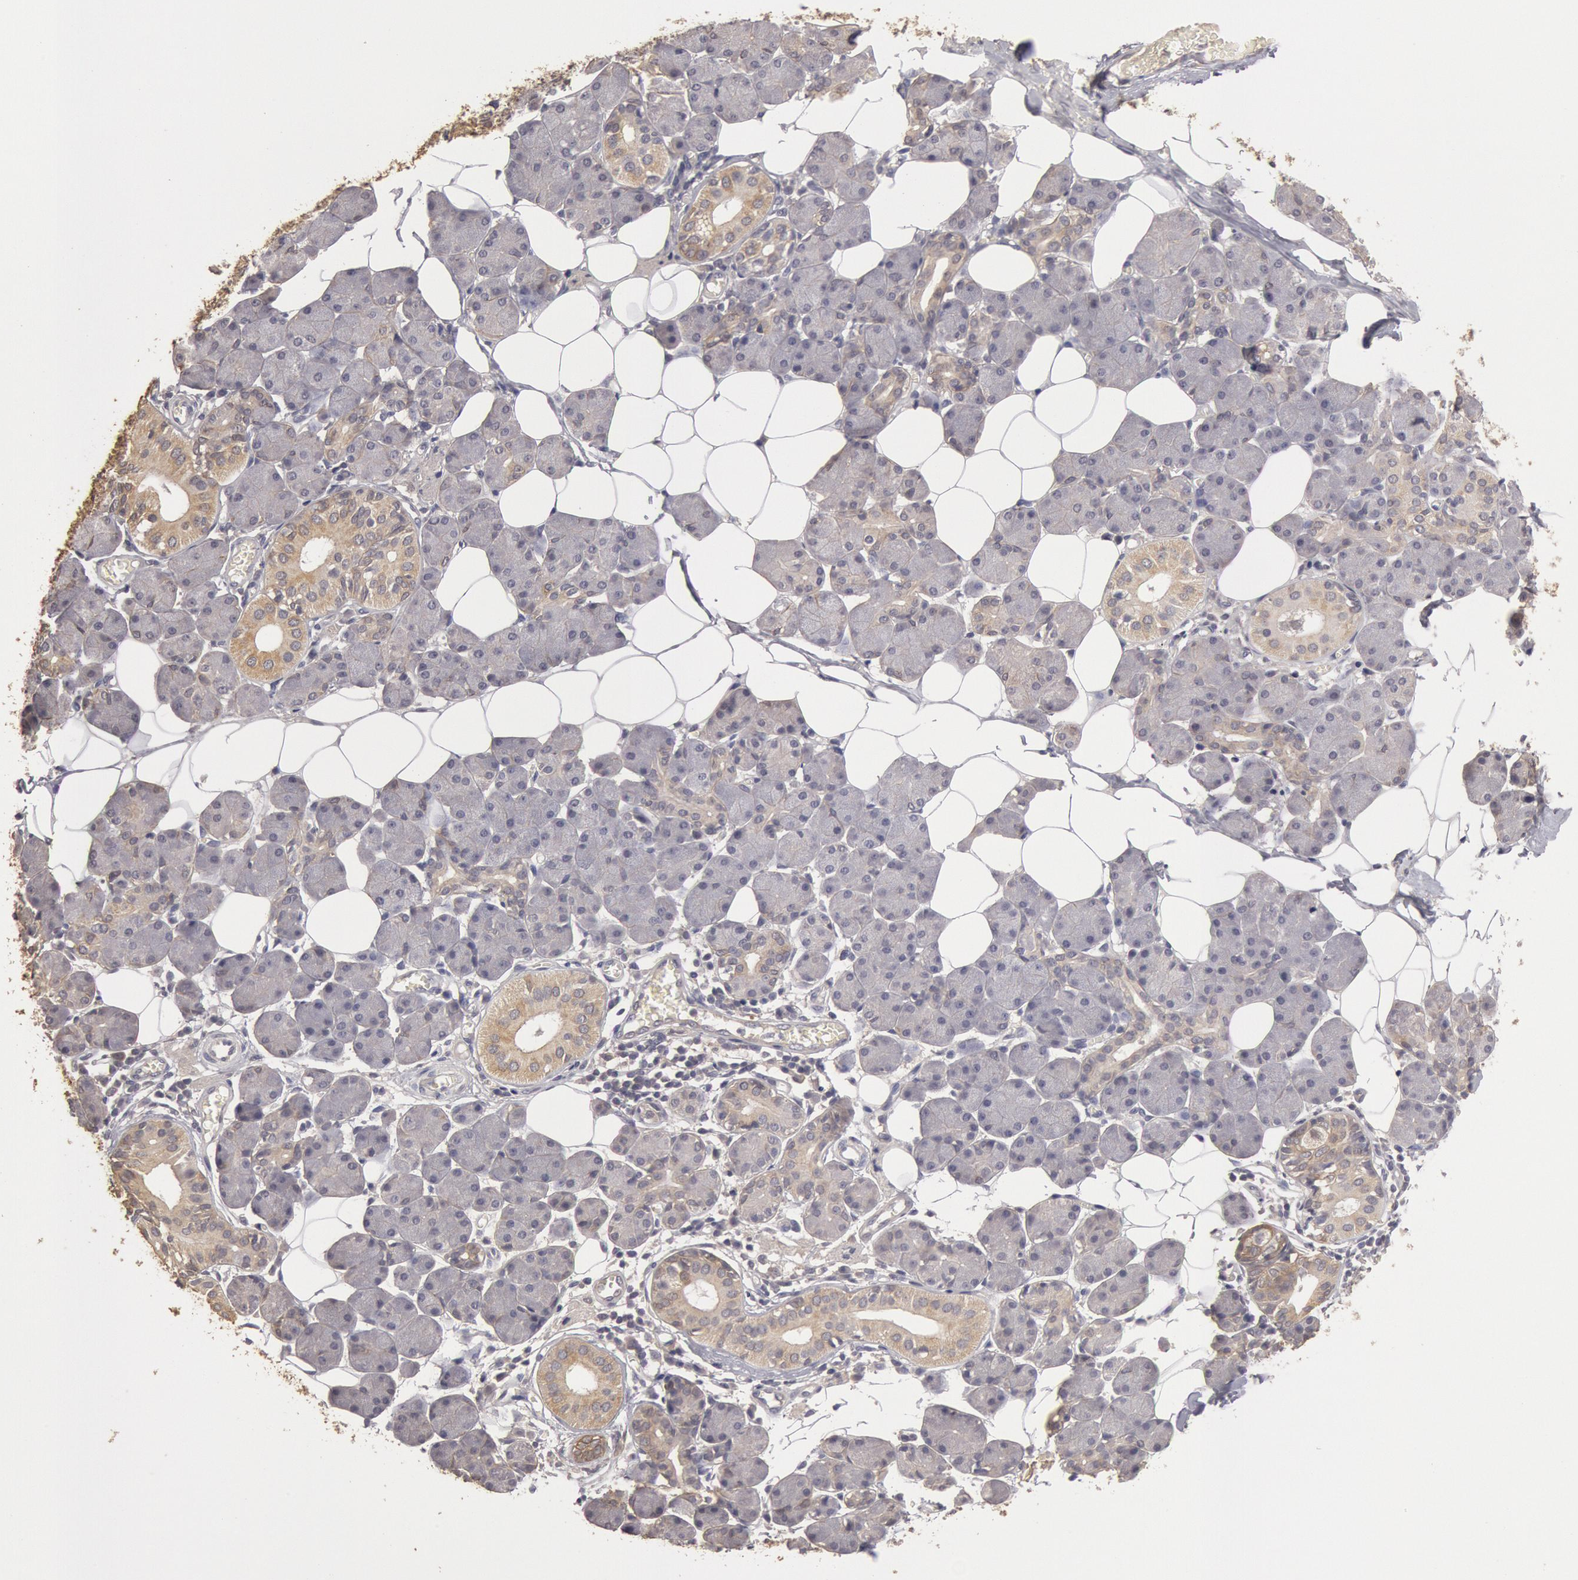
{"staining": {"intensity": "negative", "quantity": "none", "location": "none"}, "tissue": "salivary gland", "cell_type": "Glandular cells", "image_type": "normal", "snomed": [{"axis": "morphology", "description": "Normal tissue, NOS"}, {"axis": "morphology", "description": "Adenoma, NOS"}, {"axis": "topography", "description": "Salivary gland"}], "caption": "The micrograph shows no significant positivity in glandular cells of salivary gland. The staining is performed using DAB (3,3'-diaminobenzidine) brown chromogen with nuclei counter-stained in using hematoxylin.", "gene": "ZFP36L1", "patient": {"sex": "female", "age": 32}}